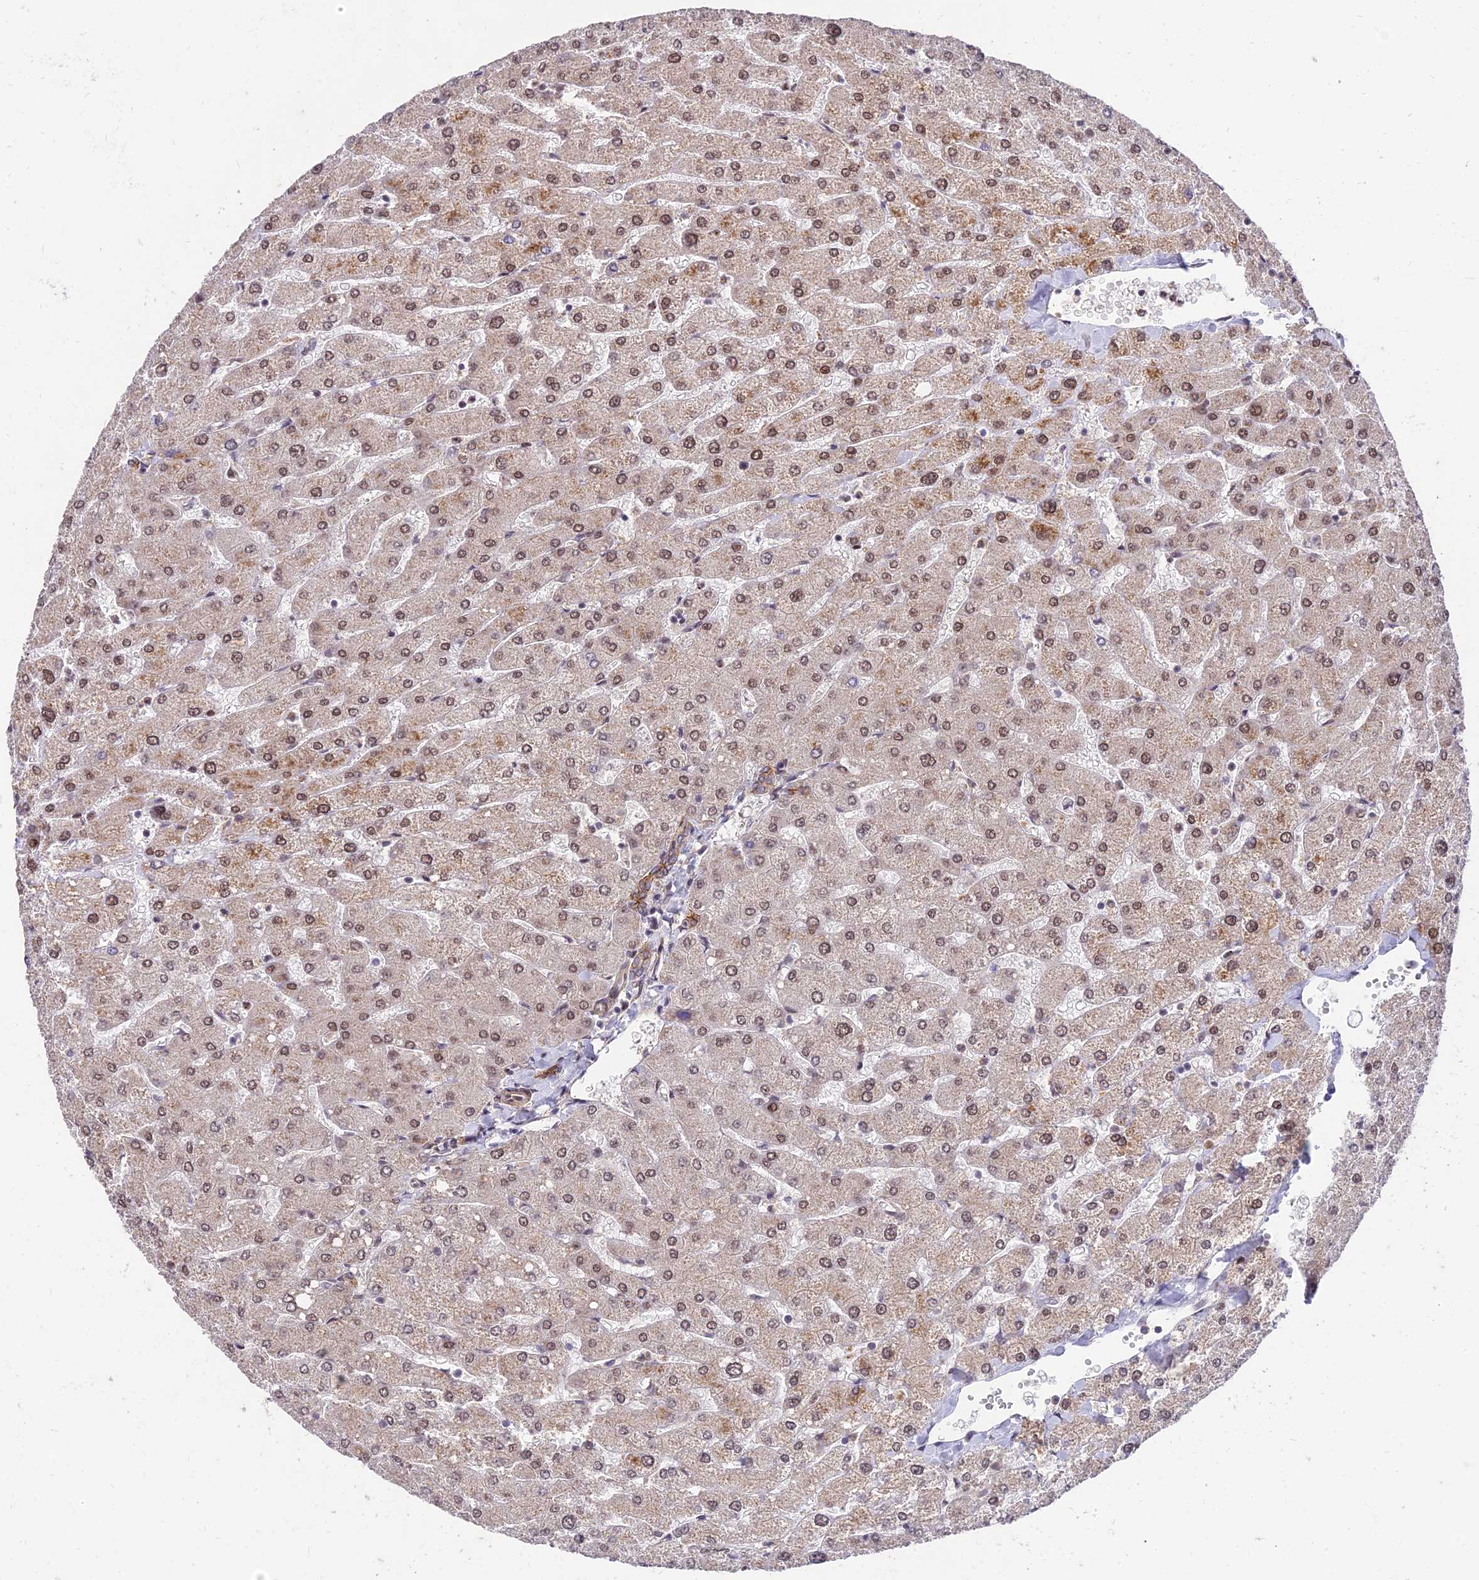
{"staining": {"intensity": "moderate", "quantity": ">75%", "location": "cytoplasmic/membranous"}, "tissue": "liver", "cell_type": "Cholangiocytes", "image_type": "normal", "snomed": [{"axis": "morphology", "description": "Normal tissue, NOS"}, {"axis": "topography", "description": "Liver"}], "caption": "IHC photomicrograph of unremarkable liver: human liver stained using immunohistochemistry (IHC) demonstrates medium levels of moderate protein expression localized specifically in the cytoplasmic/membranous of cholangiocytes, appearing as a cytoplasmic/membranous brown color.", "gene": "ZNF85", "patient": {"sex": "male", "age": 55}}